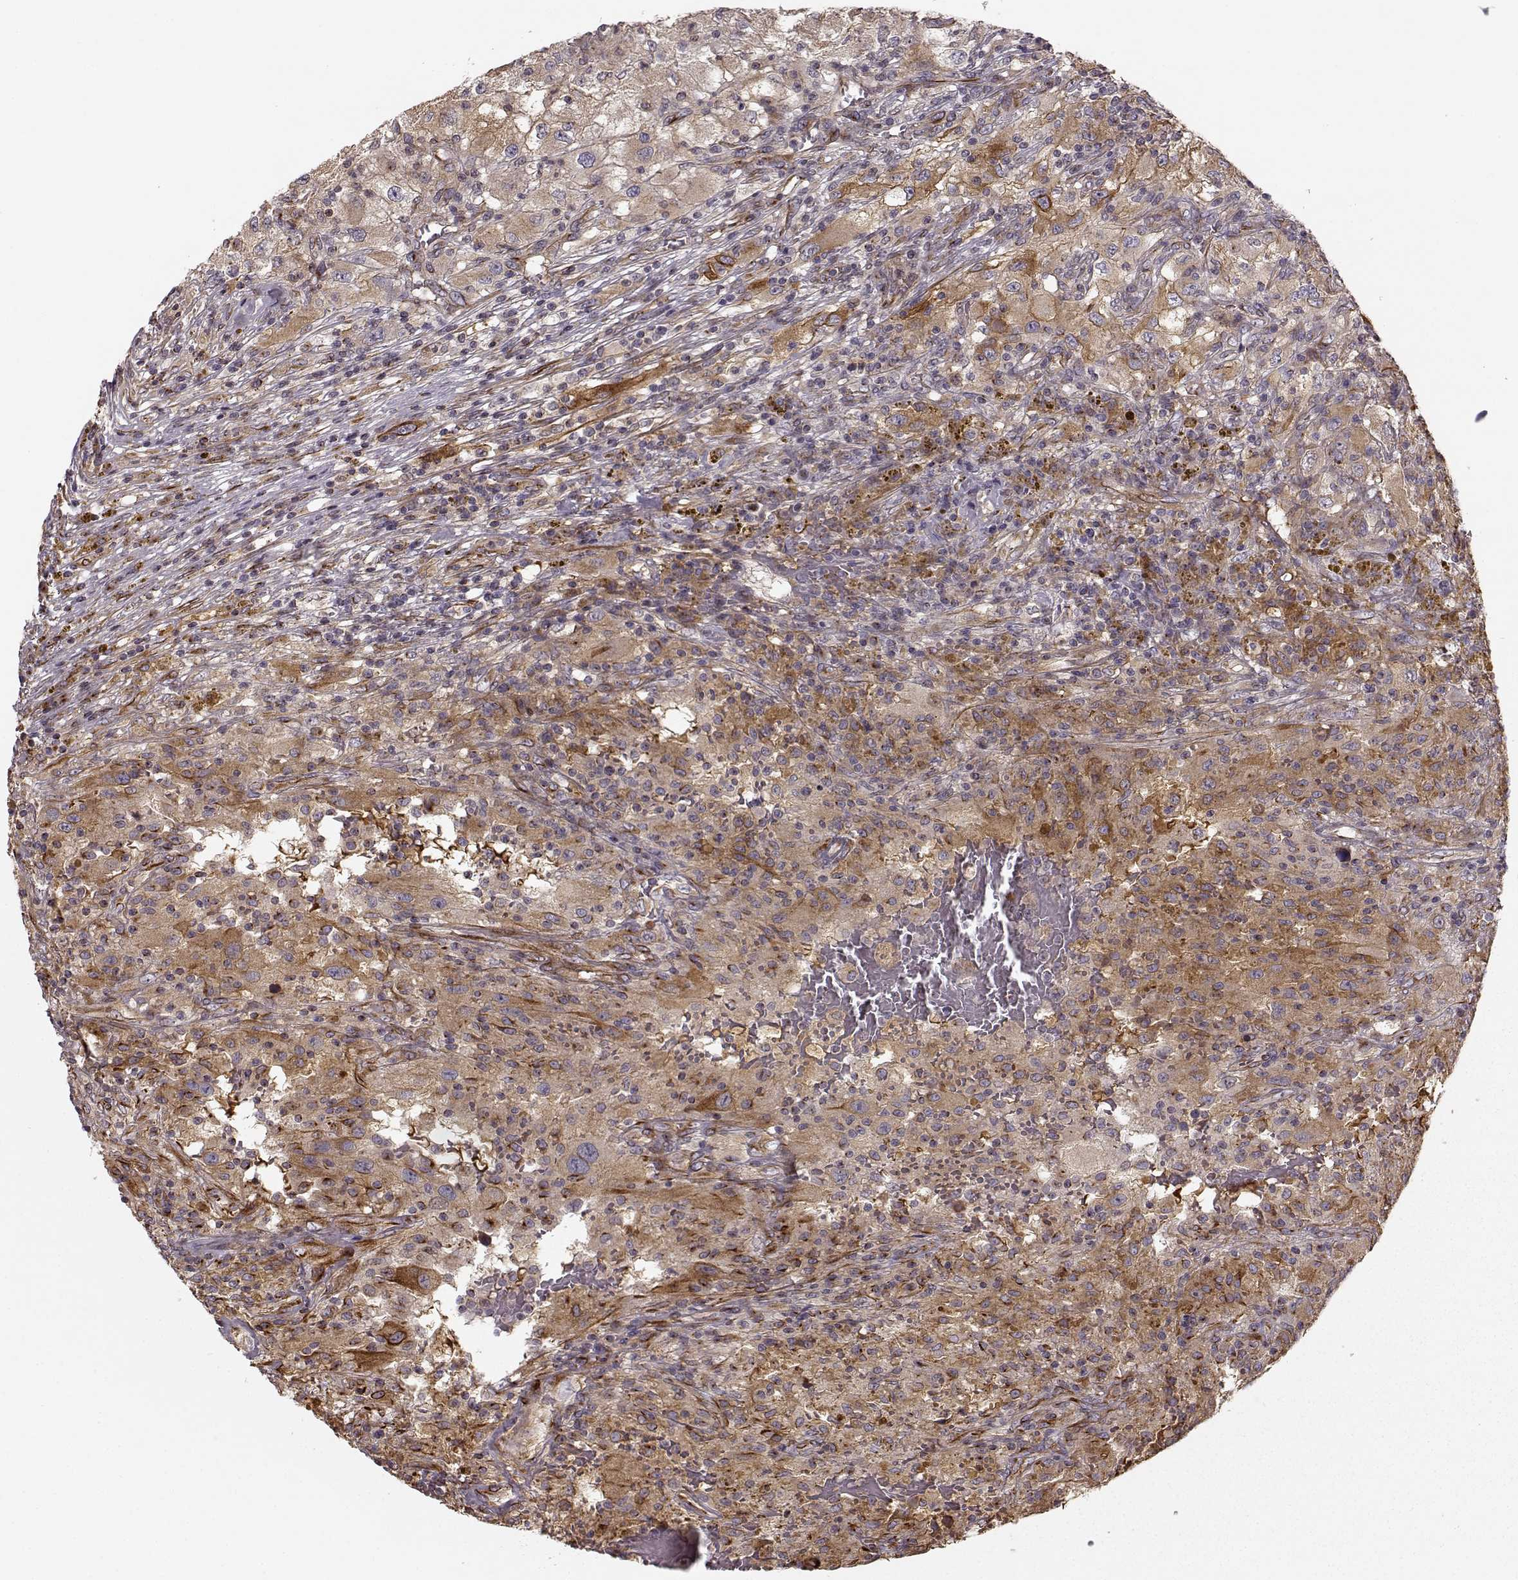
{"staining": {"intensity": "weak", "quantity": "25%-75%", "location": "cytoplasmic/membranous"}, "tissue": "renal cancer", "cell_type": "Tumor cells", "image_type": "cancer", "snomed": [{"axis": "morphology", "description": "Adenocarcinoma, NOS"}, {"axis": "topography", "description": "Kidney"}], "caption": "Protein staining exhibits weak cytoplasmic/membranous staining in about 25%-75% of tumor cells in renal adenocarcinoma.", "gene": "MTR", "patient": {"sex": "female", "age": 67}}